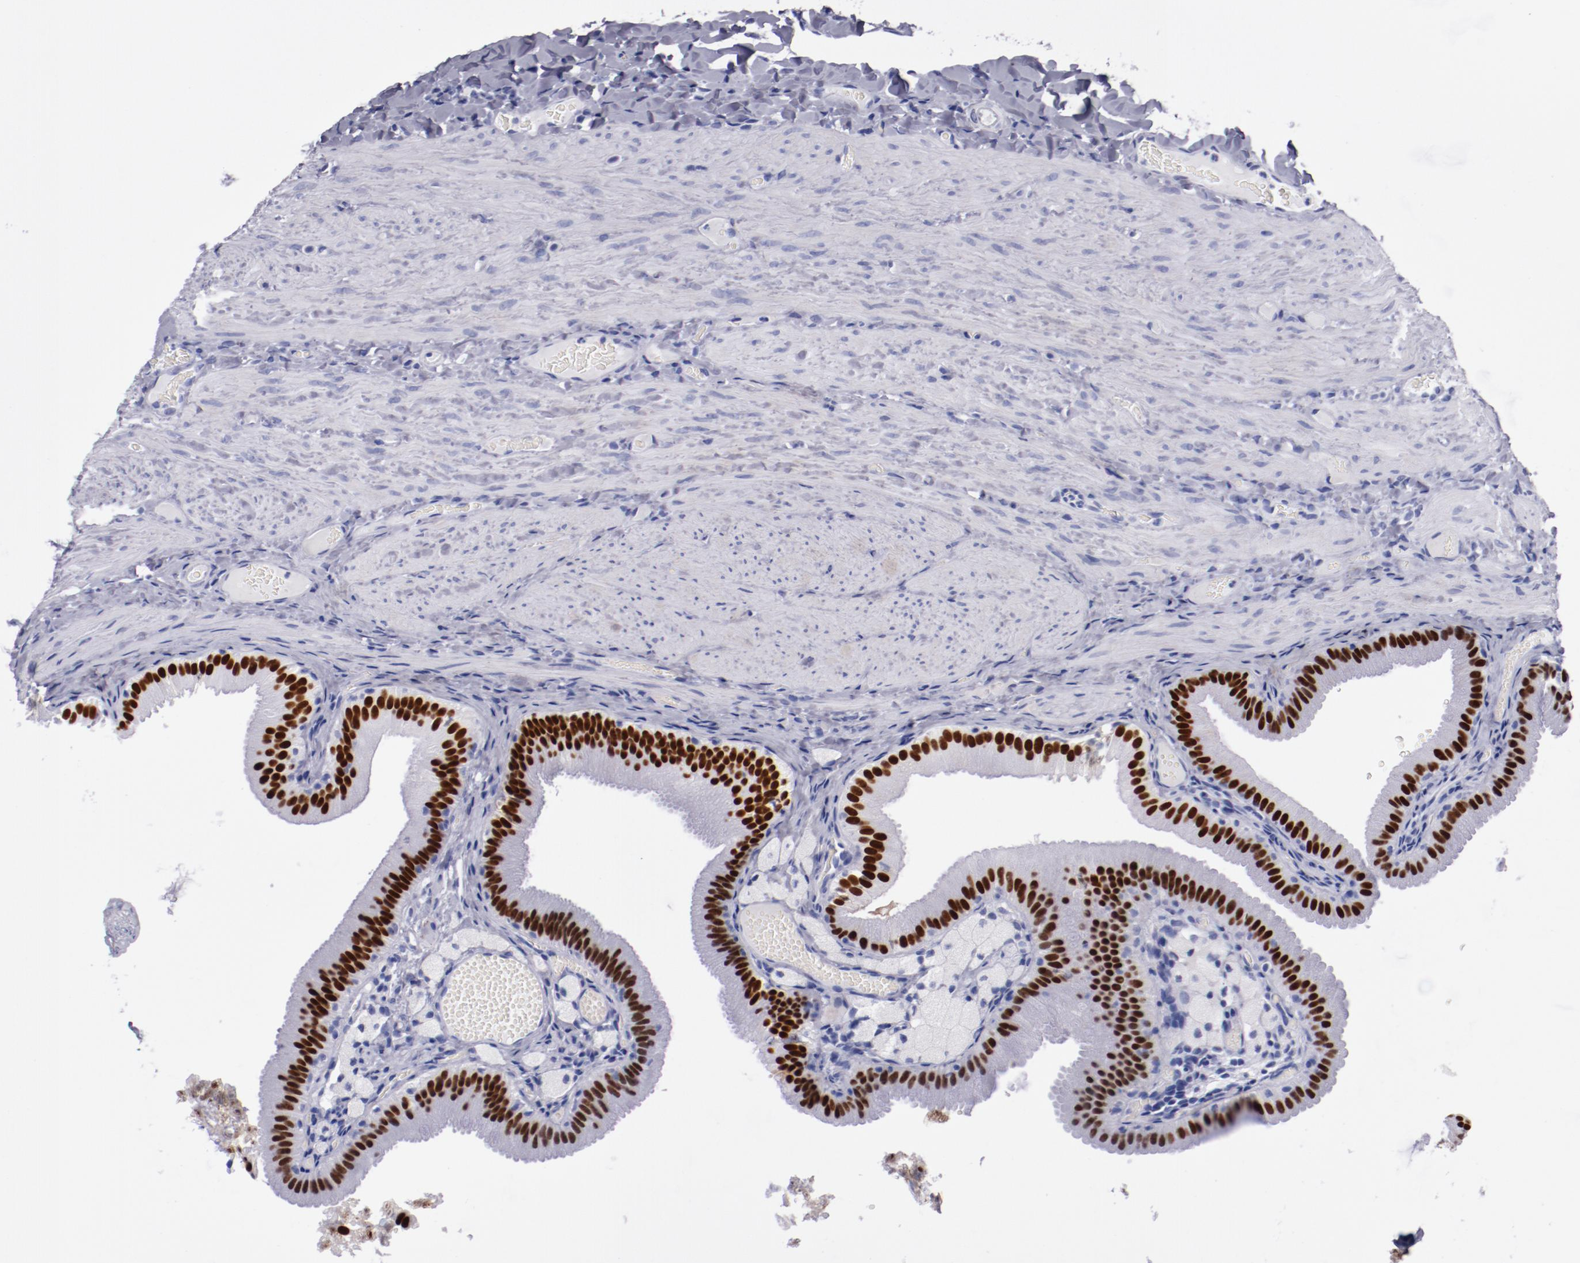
{"staining": {"intensity": "strong", "quantity": ">75%", "location": "nuclear"}, "tissue": "gallbladder", "cell_type": "Glandular cells", "image_type": "normal", "snomed": [{"axis": "morphology", "description": "Normal tissue, NOS"}, {"axis": "topography", "description": "Gallbladder"}], "caption": "An immunohistochemistry micrograph of unremarkable tissue is shown. Protein staining in brown highlights strong nuclear positivity in gallbladder within glandular cells. (brown staining indicates protein expression, while blue staining denotes nuclei).", "gene": "HNF1B", "patient": {"sex": "female", "age": 24}}